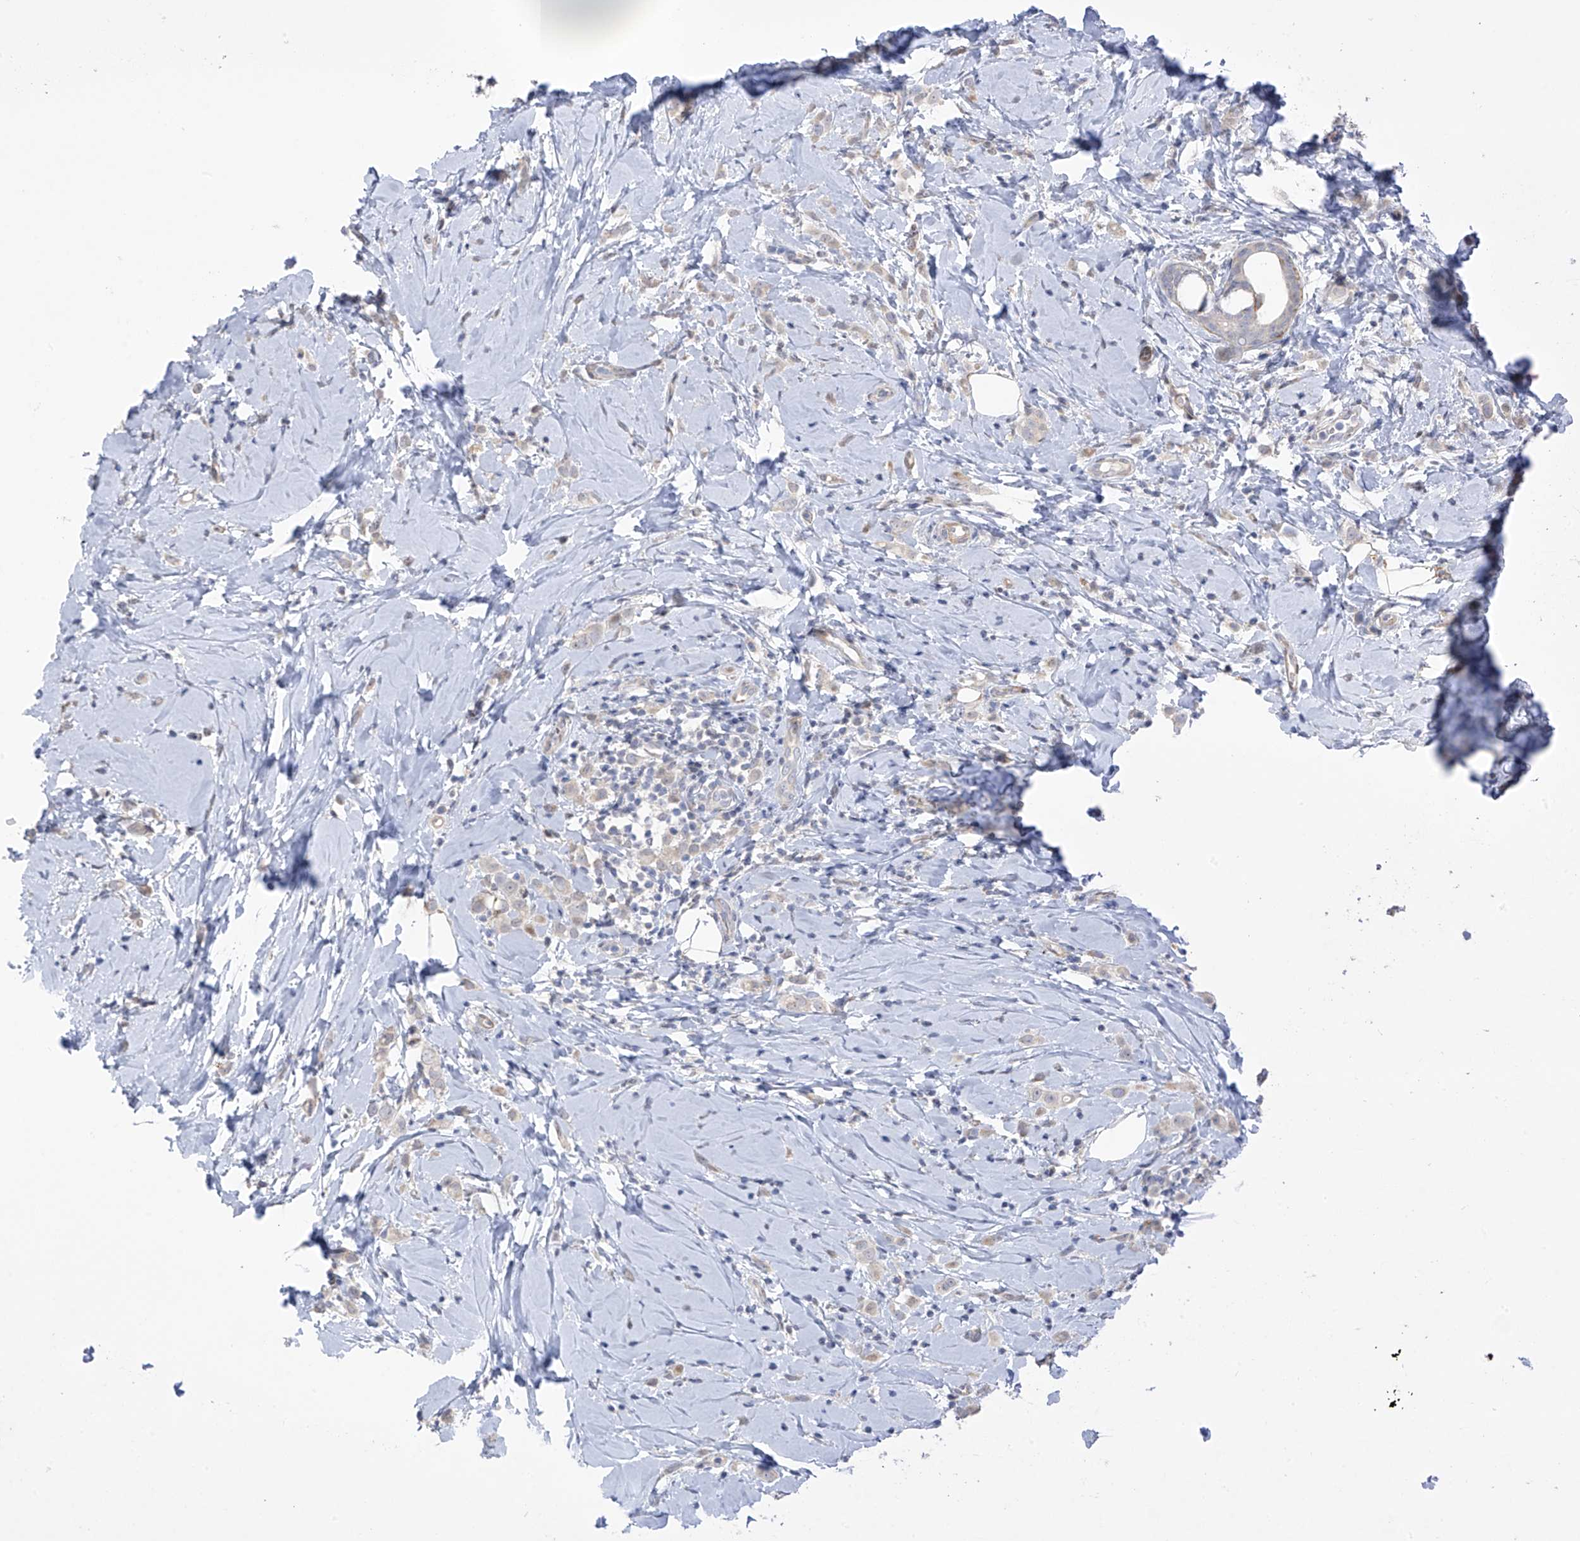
{"staining": {"intensity": "negative", "quantity": "none", "location": "none"}, "tissue": "breast cancer", "cell_type": "Tumor cells", "image_type": "cancer", "snomed": [{"axis": "morphology", "description": "Lobular carcinoma"}, {"axis": "topography", "description": "Breast"}], "caption": "Breast lobular carcinoma was stained to show a protein in brown. There is no significant expression in tumor cells.", "gene": "ZNF641", "patient": {"sex": "female", "age": 47}}